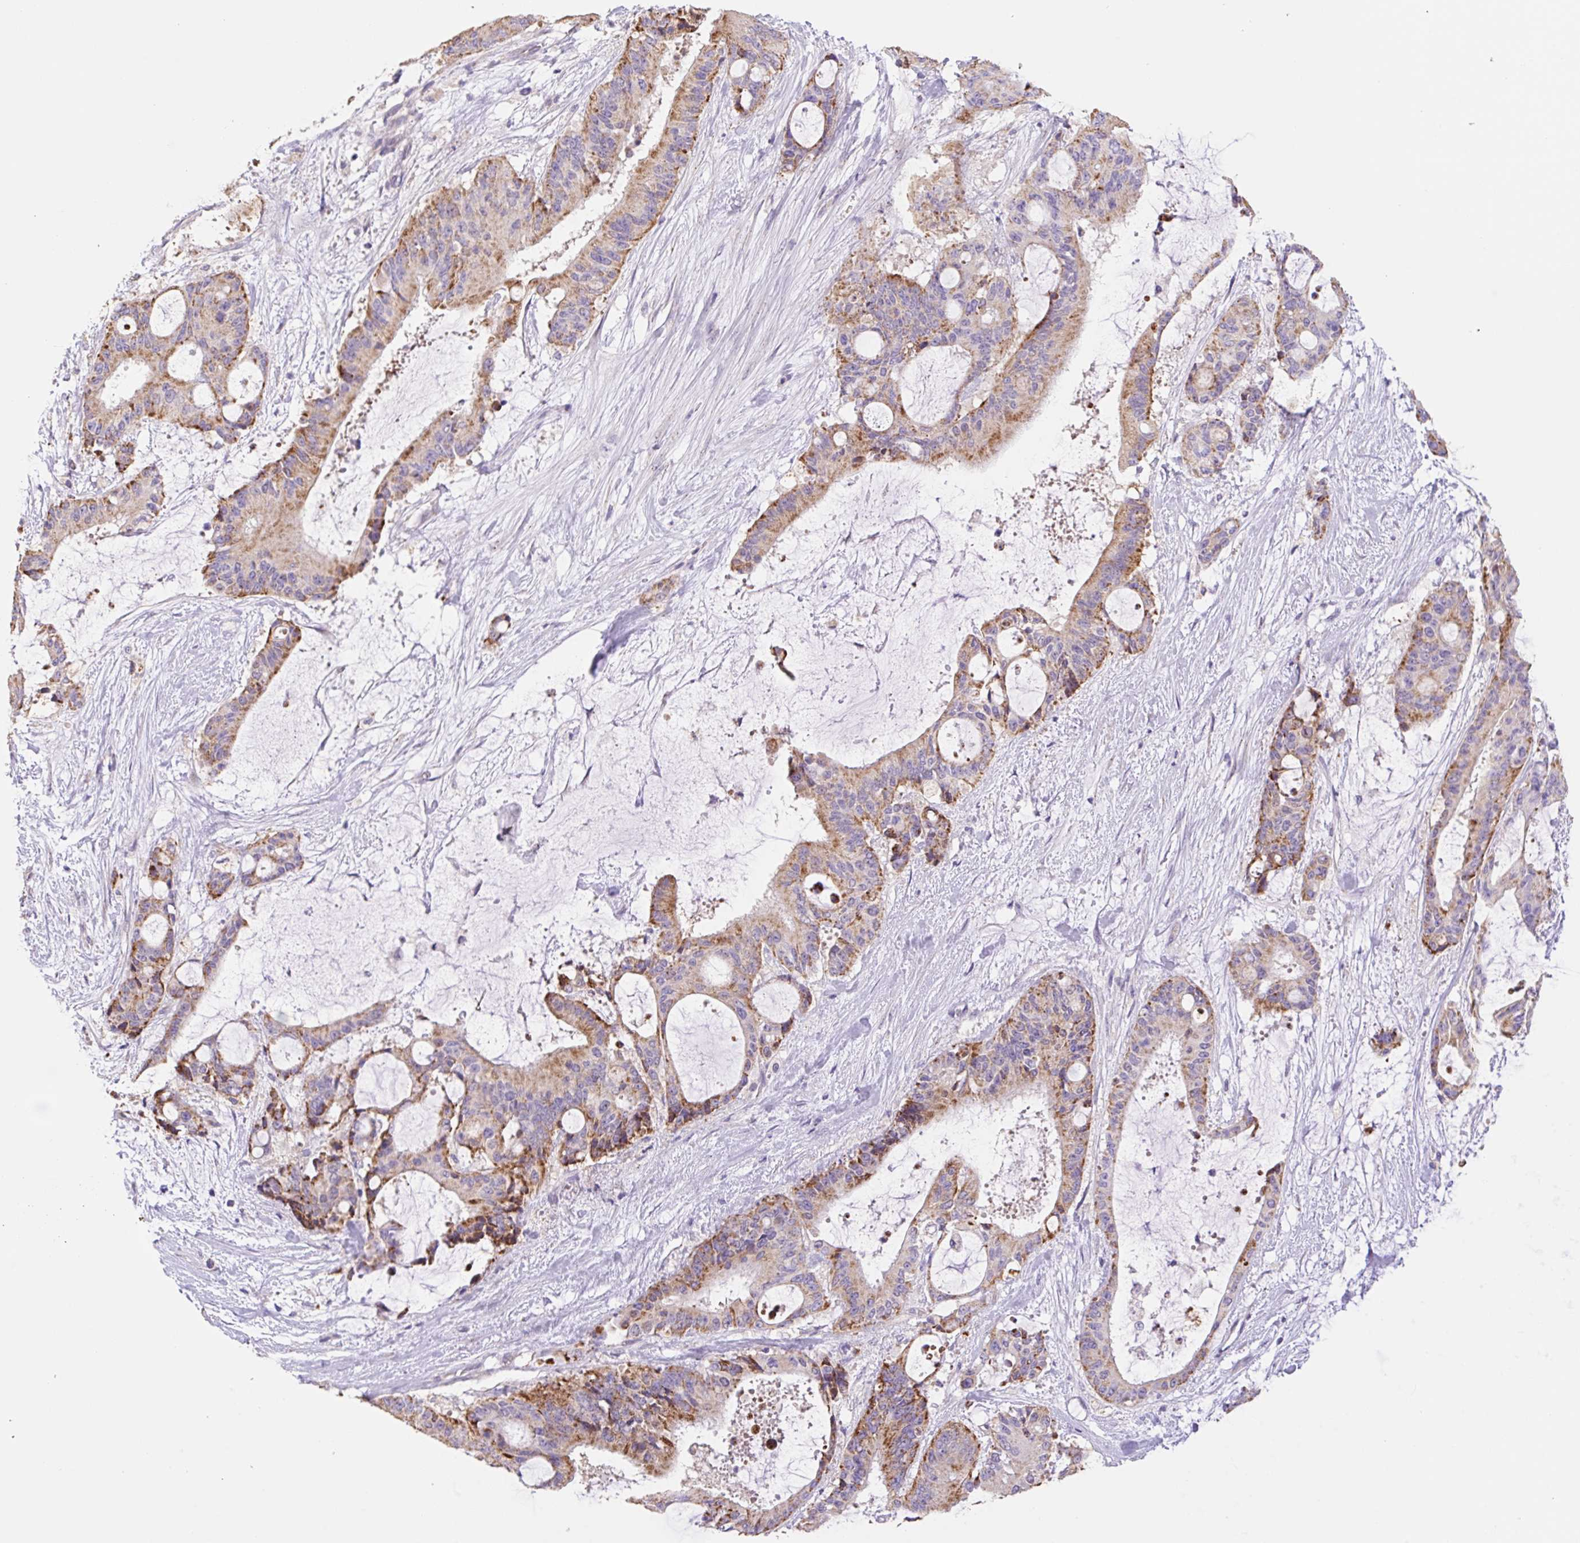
{"staining": {"intensity": "moderate", "quantity": ">75%", "location": "cytoplasmic/membranous"}, "tissue": "liver cancer", "cell_type": "Tumor cells", "image_type": "cancer", "snomed": [{"axis": "morphology", "description": "Normal tissue, NOS"}, {"axis": "morphology", "description": "Cholangiocarcinoma"}, {"axis": "topography", "description": "Liver"}, {"axis": "topography", "description": "Peripheral nerve tissue"}], "caption": "Immunohistochemical staining of human liver cancer (cholangiocarcinoma) demonstrates medium levels of moderate cytoplasmic/membranous expression in about >75% of tumor cells.", "gene": "COPZ2", "patient": {"sex": "female", "age": 73}}